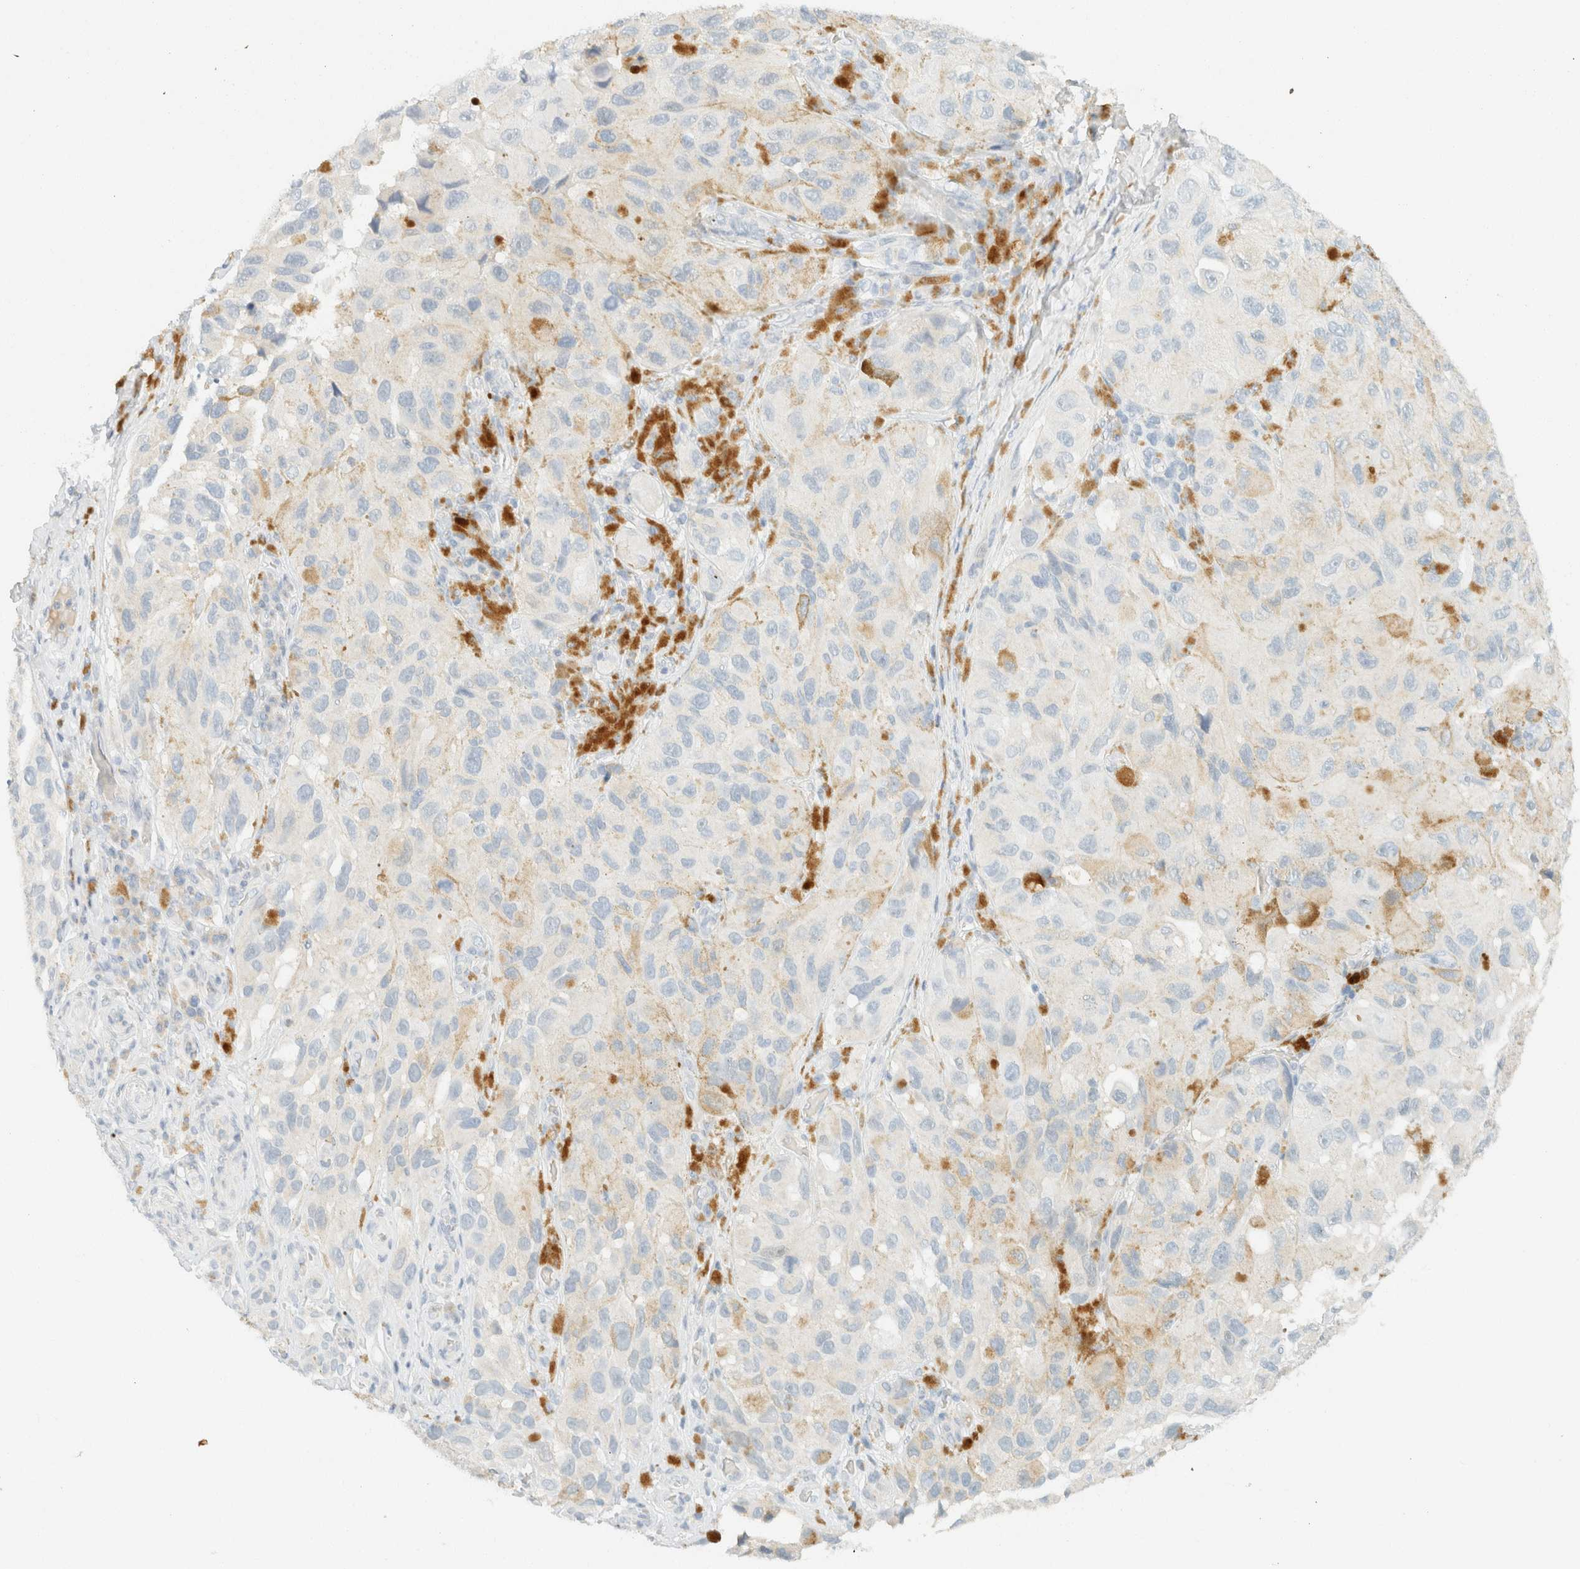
{"staining": {"intensity": "negative", "quantity": "none", "location": "none"}, "tissue": "melanoma", "cell_type": "Tumor cells", "image_type": "cancer", "snomed": [{"axis": "morphology", "description": "Malignant melanoma, NOS"}, {"axis": "topography", "description": "Skin"}], "caption": "Protein analysis of melanoma displays no significant staining in tumor cells. (DAB (3,3'-diaminobenzidine) IHC visualized using brightfield microscopy, high magnification).", "gene": "GPA33", "patient": {"sex": "female", "age": 73}}